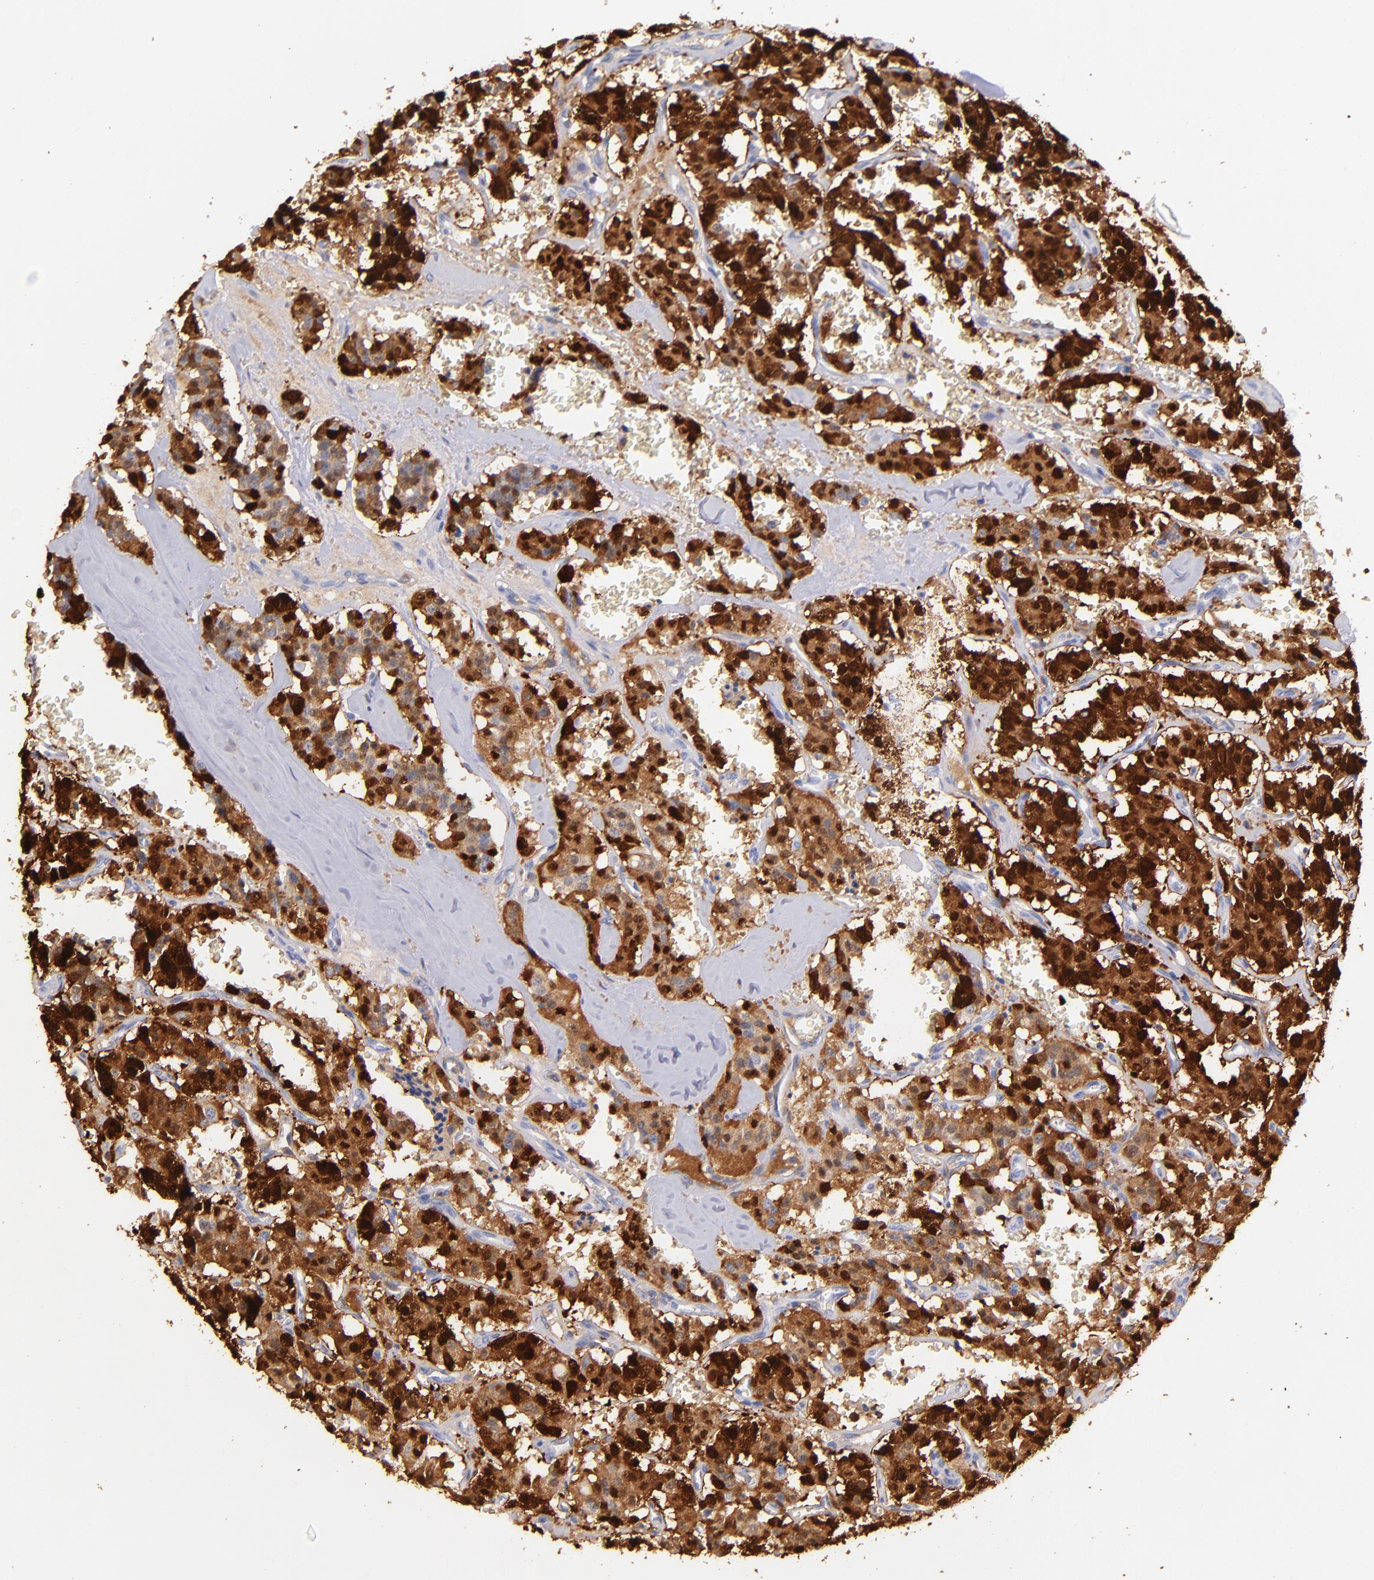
{"staining": {"intensity": "strong", "quantity": ">75%", "location": "cytoplasmic/membranous,nuclear"}, "tissue": "carcinoid", "cell_type": "Tumor cells", "image_type": "cancer", "snomed": [{"axis": "morphology", "description": "Carcinoid, malignant, NOS"}, {"axis": "topography", "description": "Bronchus"}], "caption": "Immunohistochemistry (IHC) (DAB (3,3'-diaminobenzidine)) staining of human carcinoid displays strong cytoplasmic/membranous and nuclear protein staining in approximately >75% of tumor cells.", "gene": "UCHL1", "patient": {"sex": "male", "age": 55}}